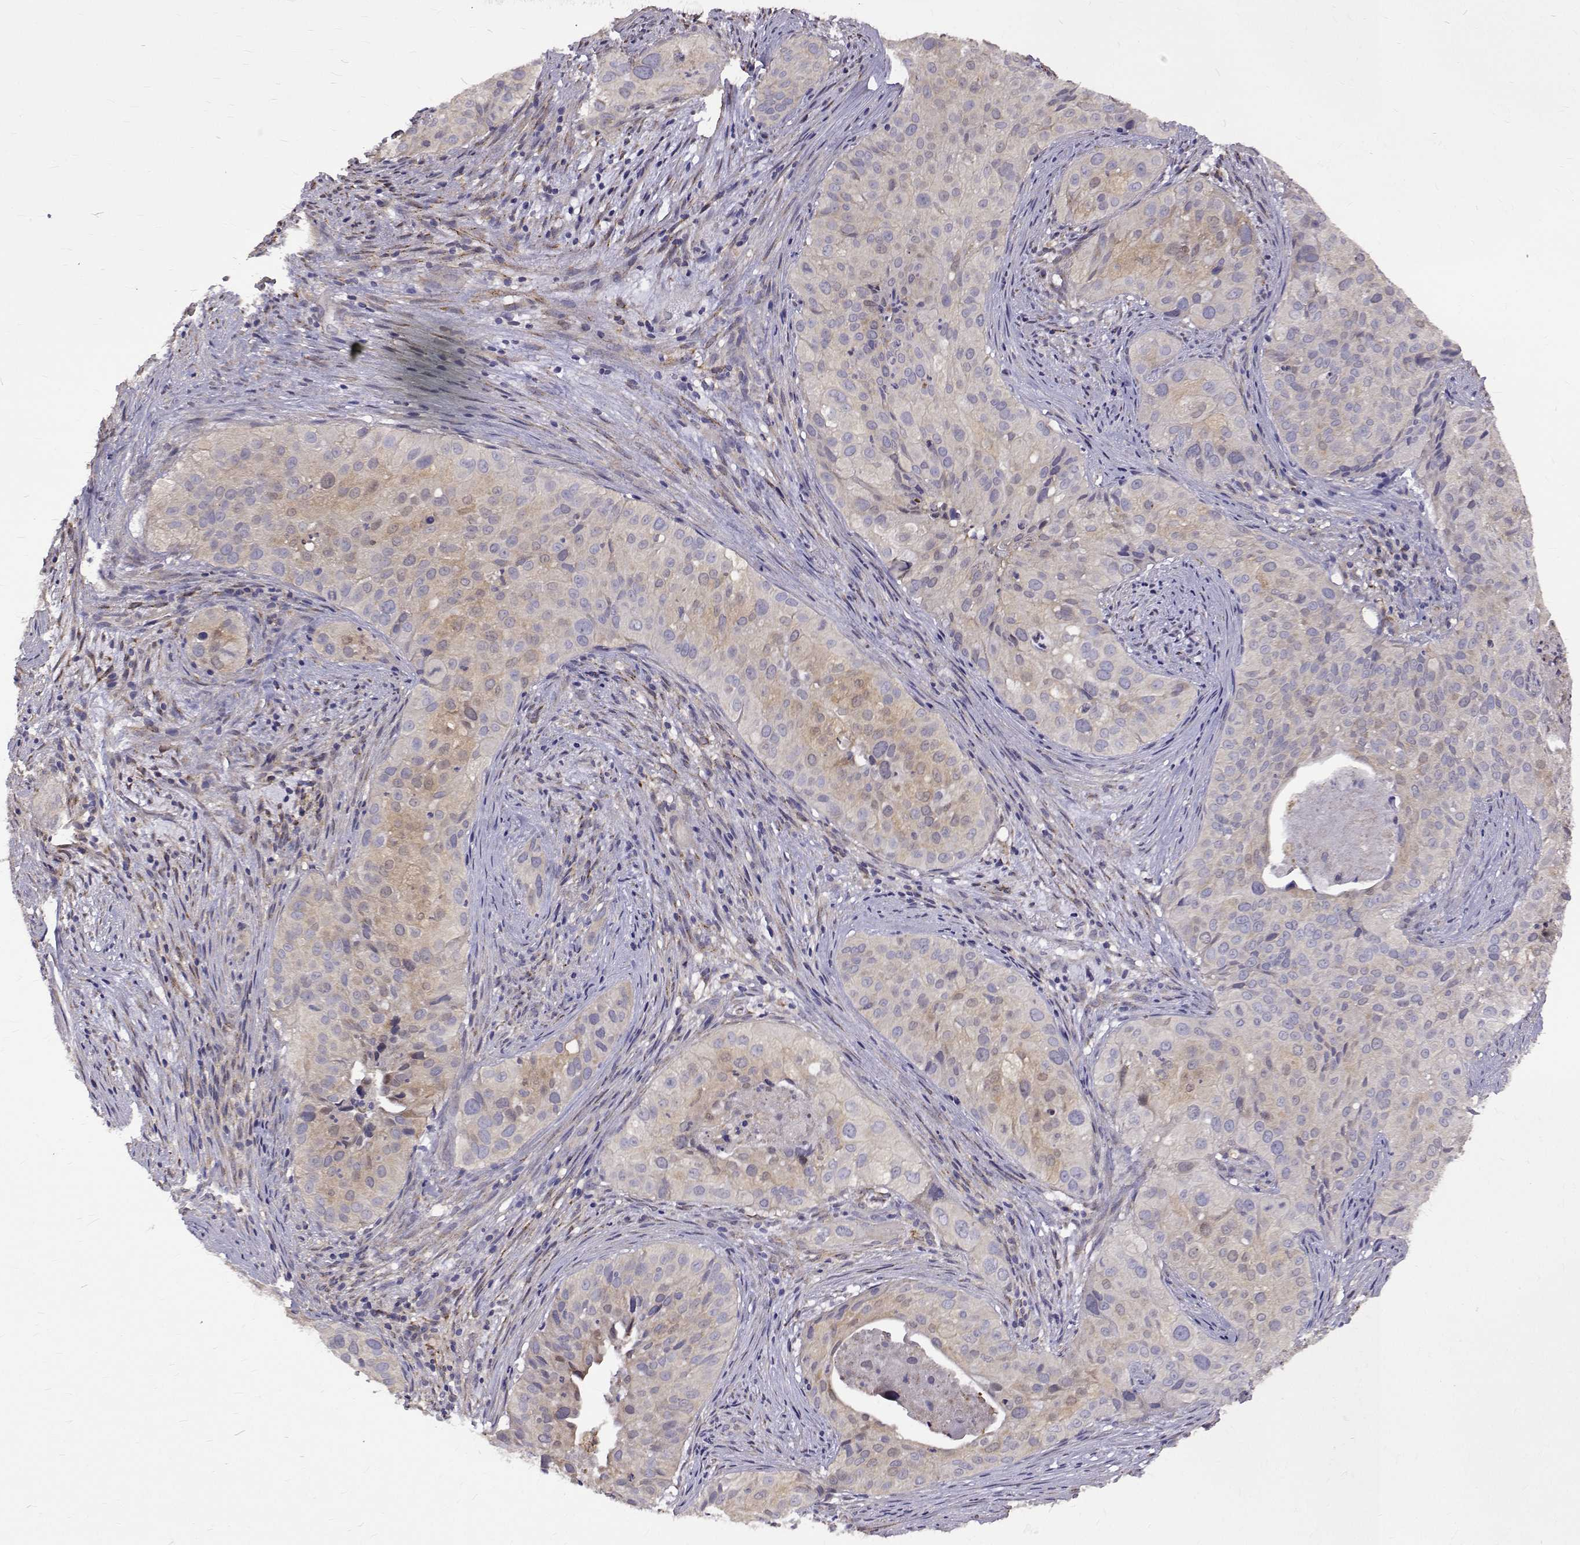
{"staining": {"intensity": "weak", "quantity": "<25%", "location": "cytoplasmic/membranous"}, "tissue": "cervical cancer", "cell_type": "Tumor cells", "image_type": "cancer", "snomed": [{"axis": "morphology", "description": "Squamous cell carcinoma, NOS"}, {"axis": "topography", "description": "Cervix"}], "caption": "DAB (3,3'-diaminobenzidine) immunohistochemical staining of human cervical cancer reveals no significant expression in tumor cells.", "gene": "PADI1", "patient": {"sex": "female", "age": 38}}